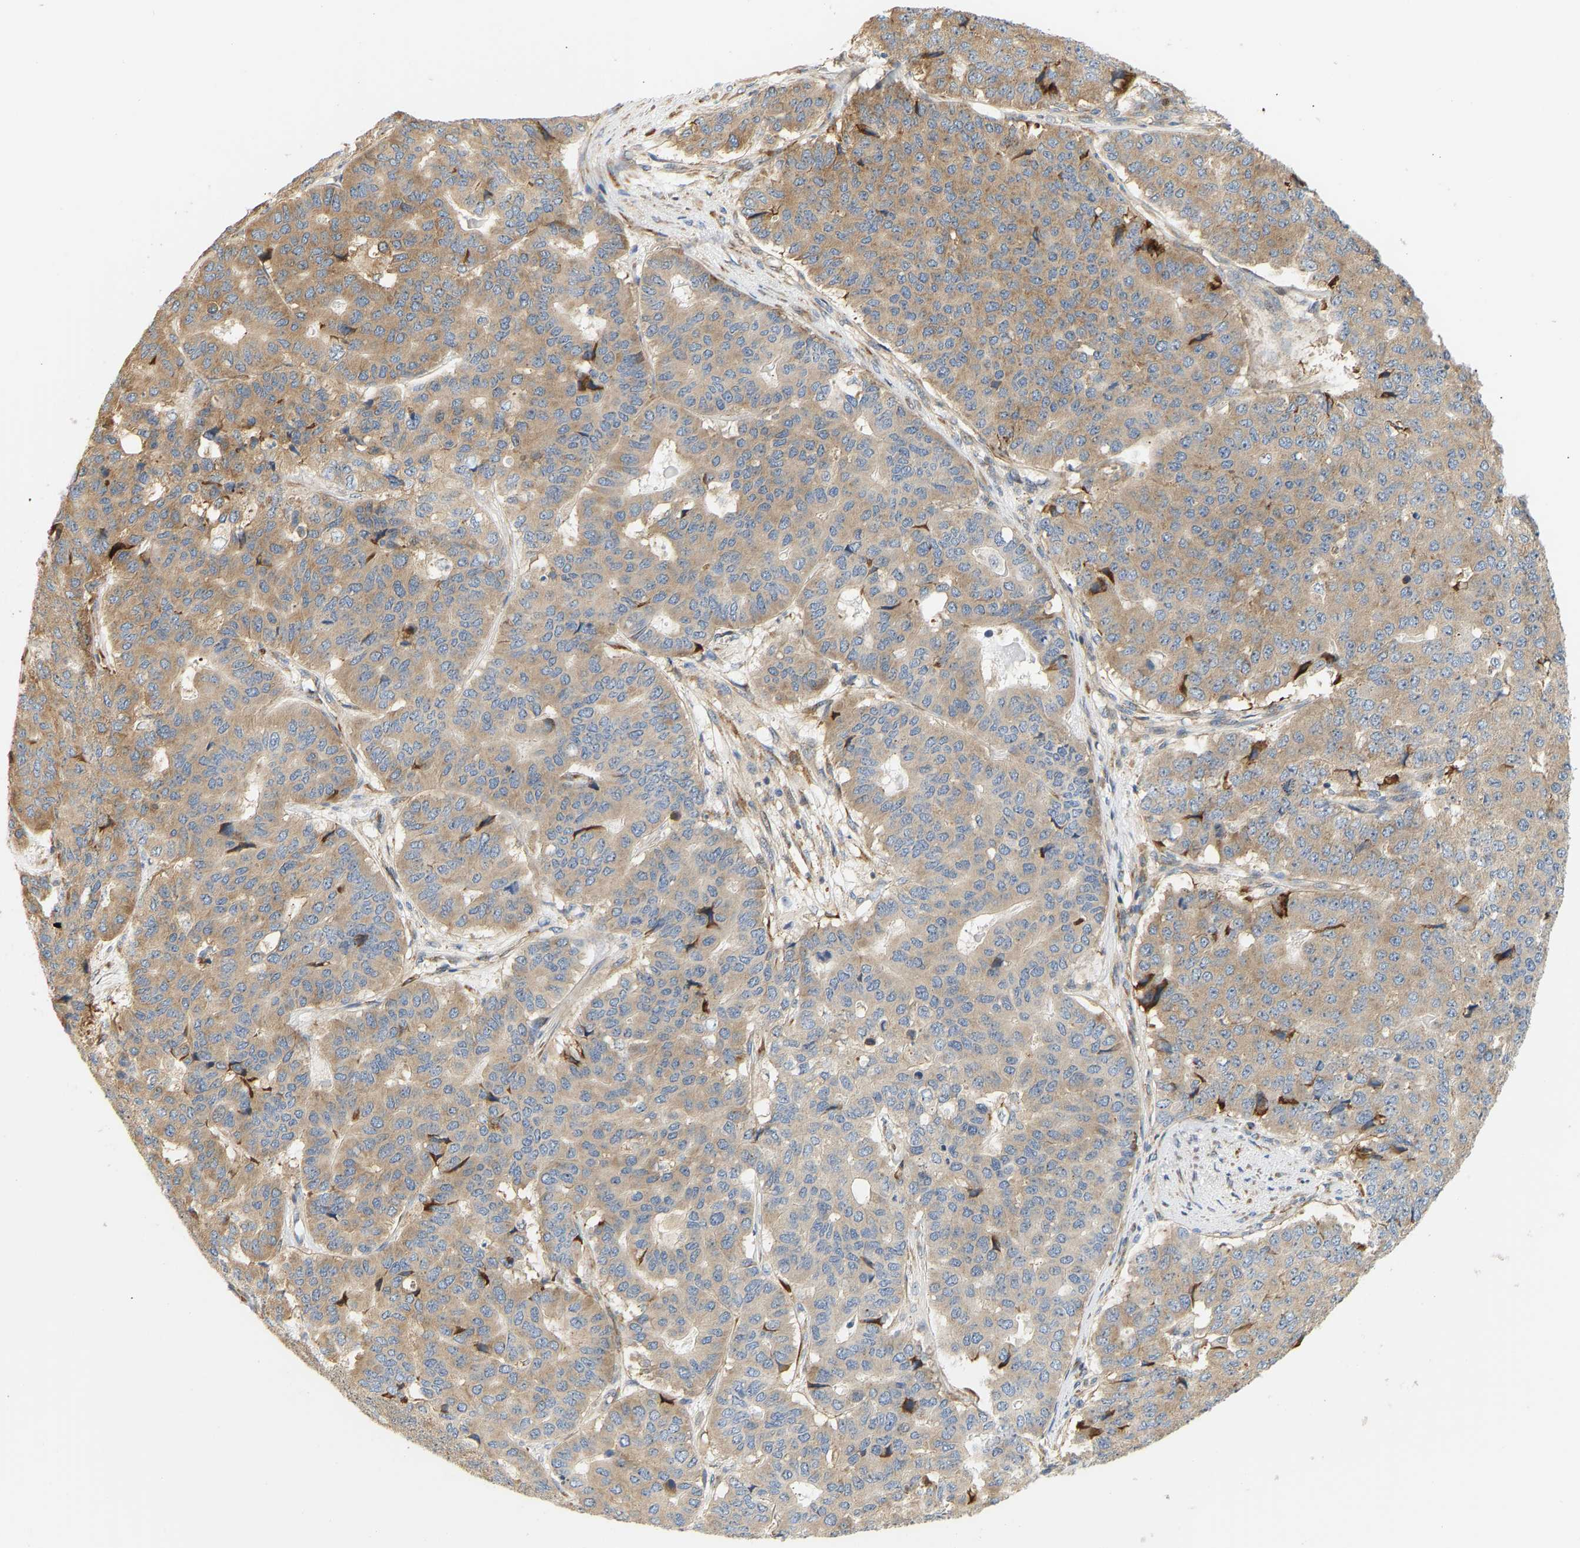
{"staining": {"intensity": "moderate", "quantity": ">75%", "location": "cytoplasmic/membranous"}, "tissue": "pancreatic cancer", "cell_type": "Tumor cells", "image_type": "cancer", "snomed": [{"axis": "morphology", "description": "Adenocarcinoma, NOS"}, {"axis": "topography", "description": "Pancreas"}], "caption": "Pancreatic cancer (adenocarcinoma) stained with immunohistochemistry (IHC) displays moderate cytoplasmic/membranous positivity in about >75% of tumor cells. (DAB (3,3'-diaminobenzidine) IHC, brown staining for protein, blue staining for nuclei).", "gene": "RPS14", "patient": {"sex": "male", "age": 50}}